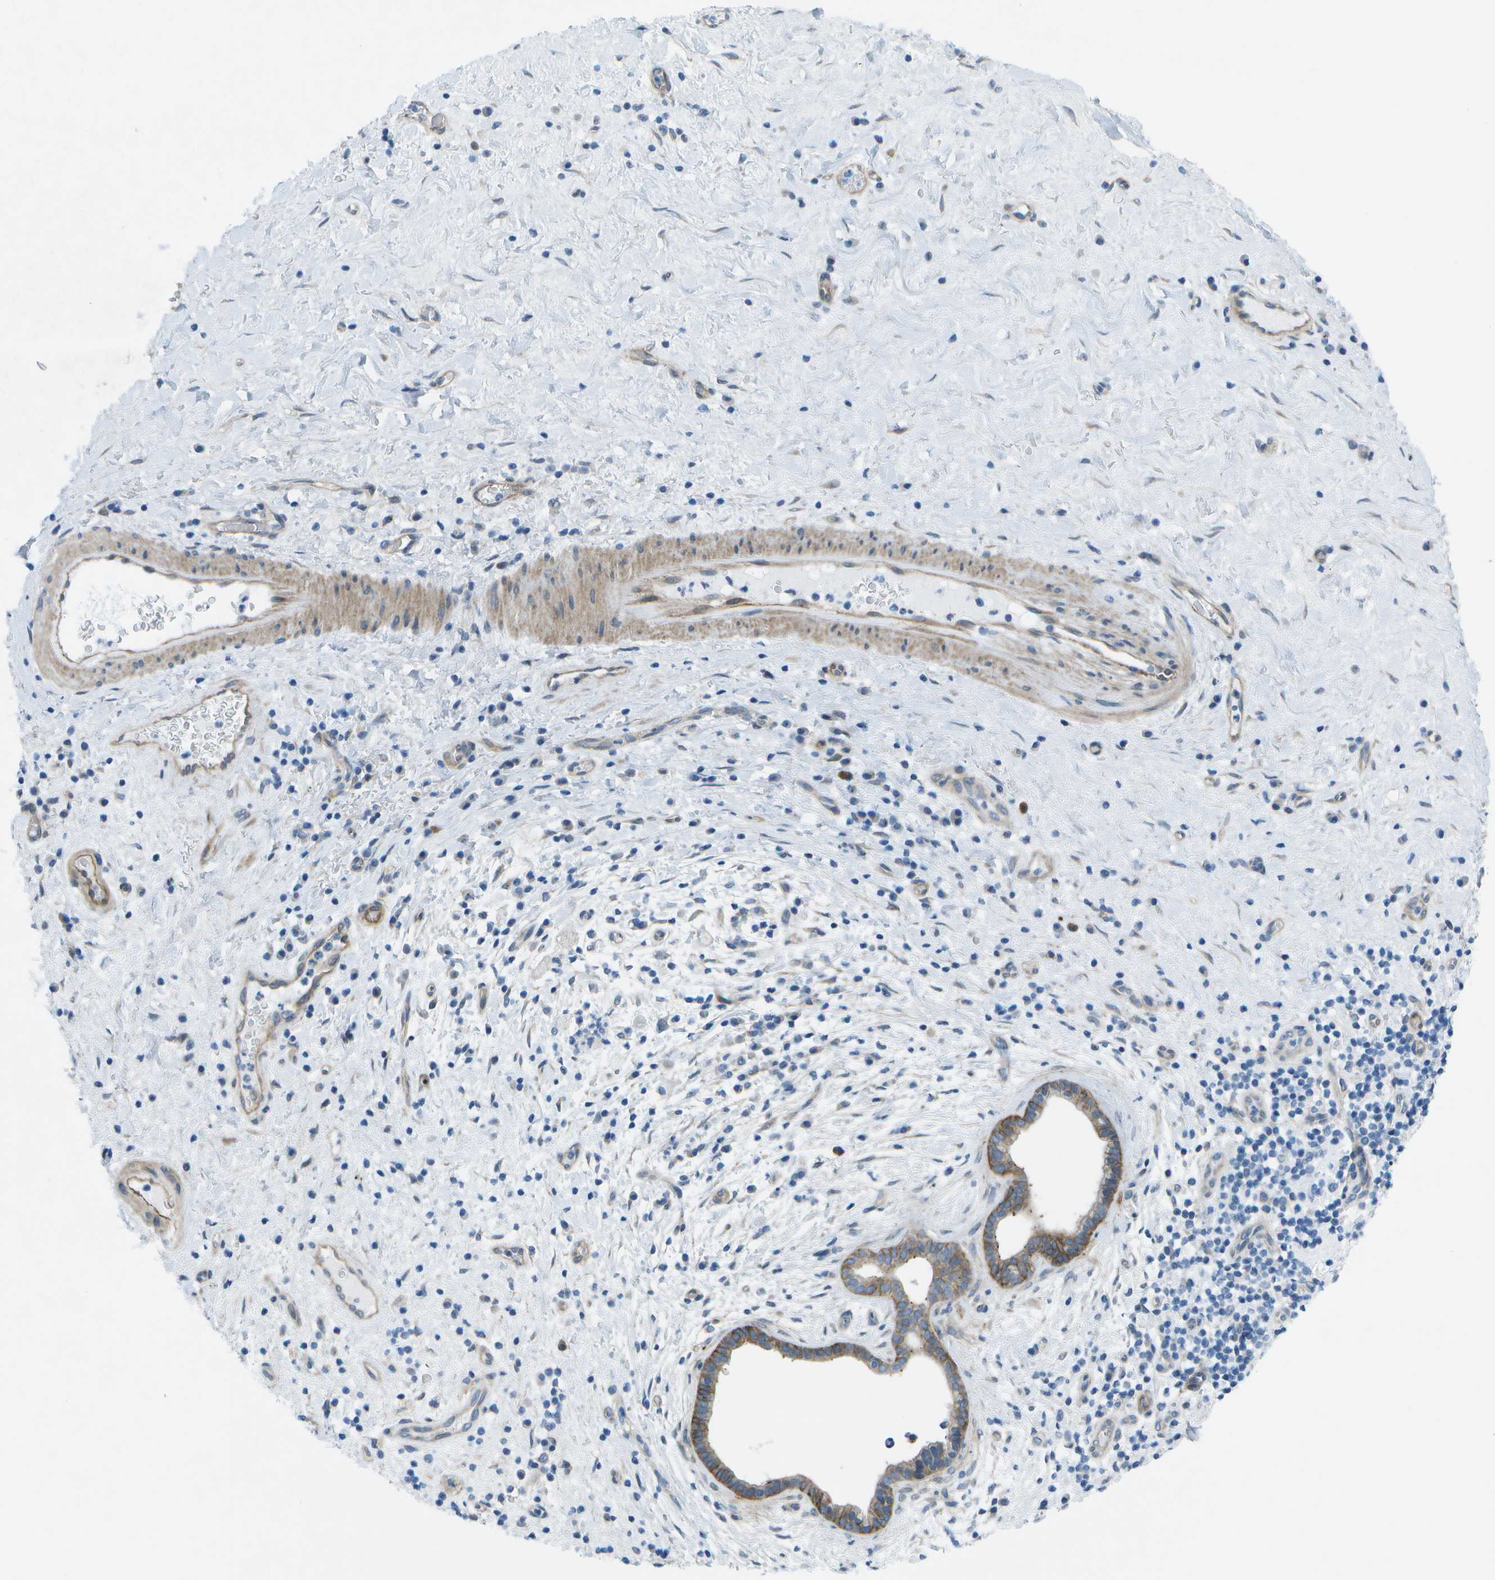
{"staining": {"intensity": "moderate", "quantity": "25%-75%", "location": "cytoplasmic/membranous"}, "tissue": "liver cancer", "cell_type": "Tumor cells", "image_type": "cancer", "snomed": [{"axis": "morphology", "description": "Cholangiocarcinoma"}, {"axis": "topography", "description": "Liver"}], "caption": "Liver cholangiocarcinoma stained for a protein (brown) shows moderate cytoplasmic/membranous positive expression in approximately 25%-75% of tumor cells.", "gene": "SORBS3", "patient": {"sex": "female", "age": 38}}